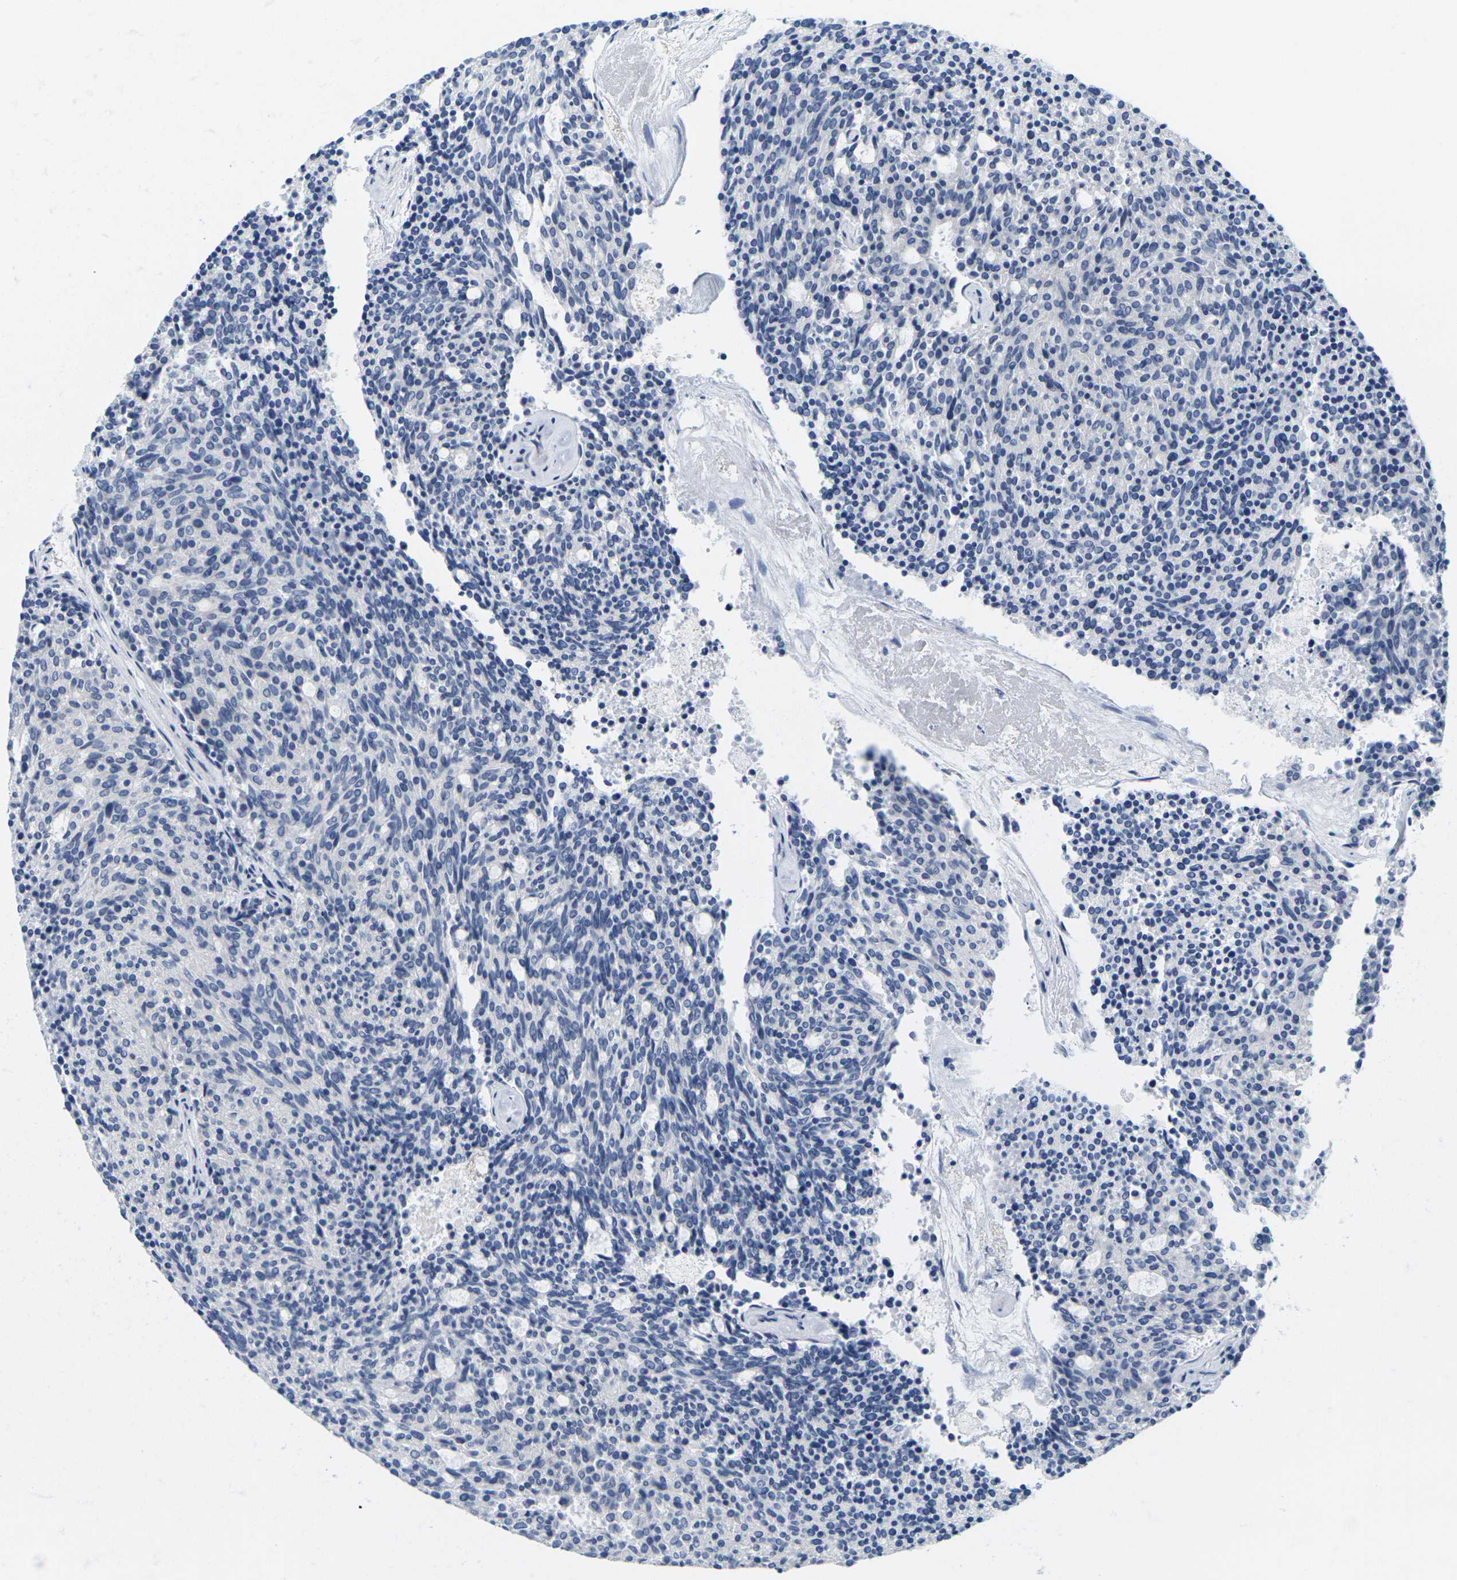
{"staining": {"intensity": "negative", "quantity": "none", "location": "none"}, "tissue": "carcinoid", "cell_type": "Tumor cells", "image_type": "cancer", "snomed": [{"axis": "morphology", "description": "Carcinoid, malignant, NOS"}, {"axis": "topography", "description": "Pancreas"}], "caption": "Carcinoid (malignant) stained for a protein using immunohistochemistry (IHC) demonstrates no expression tumor cells.", "gene": "HLA-DOB", "patient": {"sex": "female", "age": 54}}